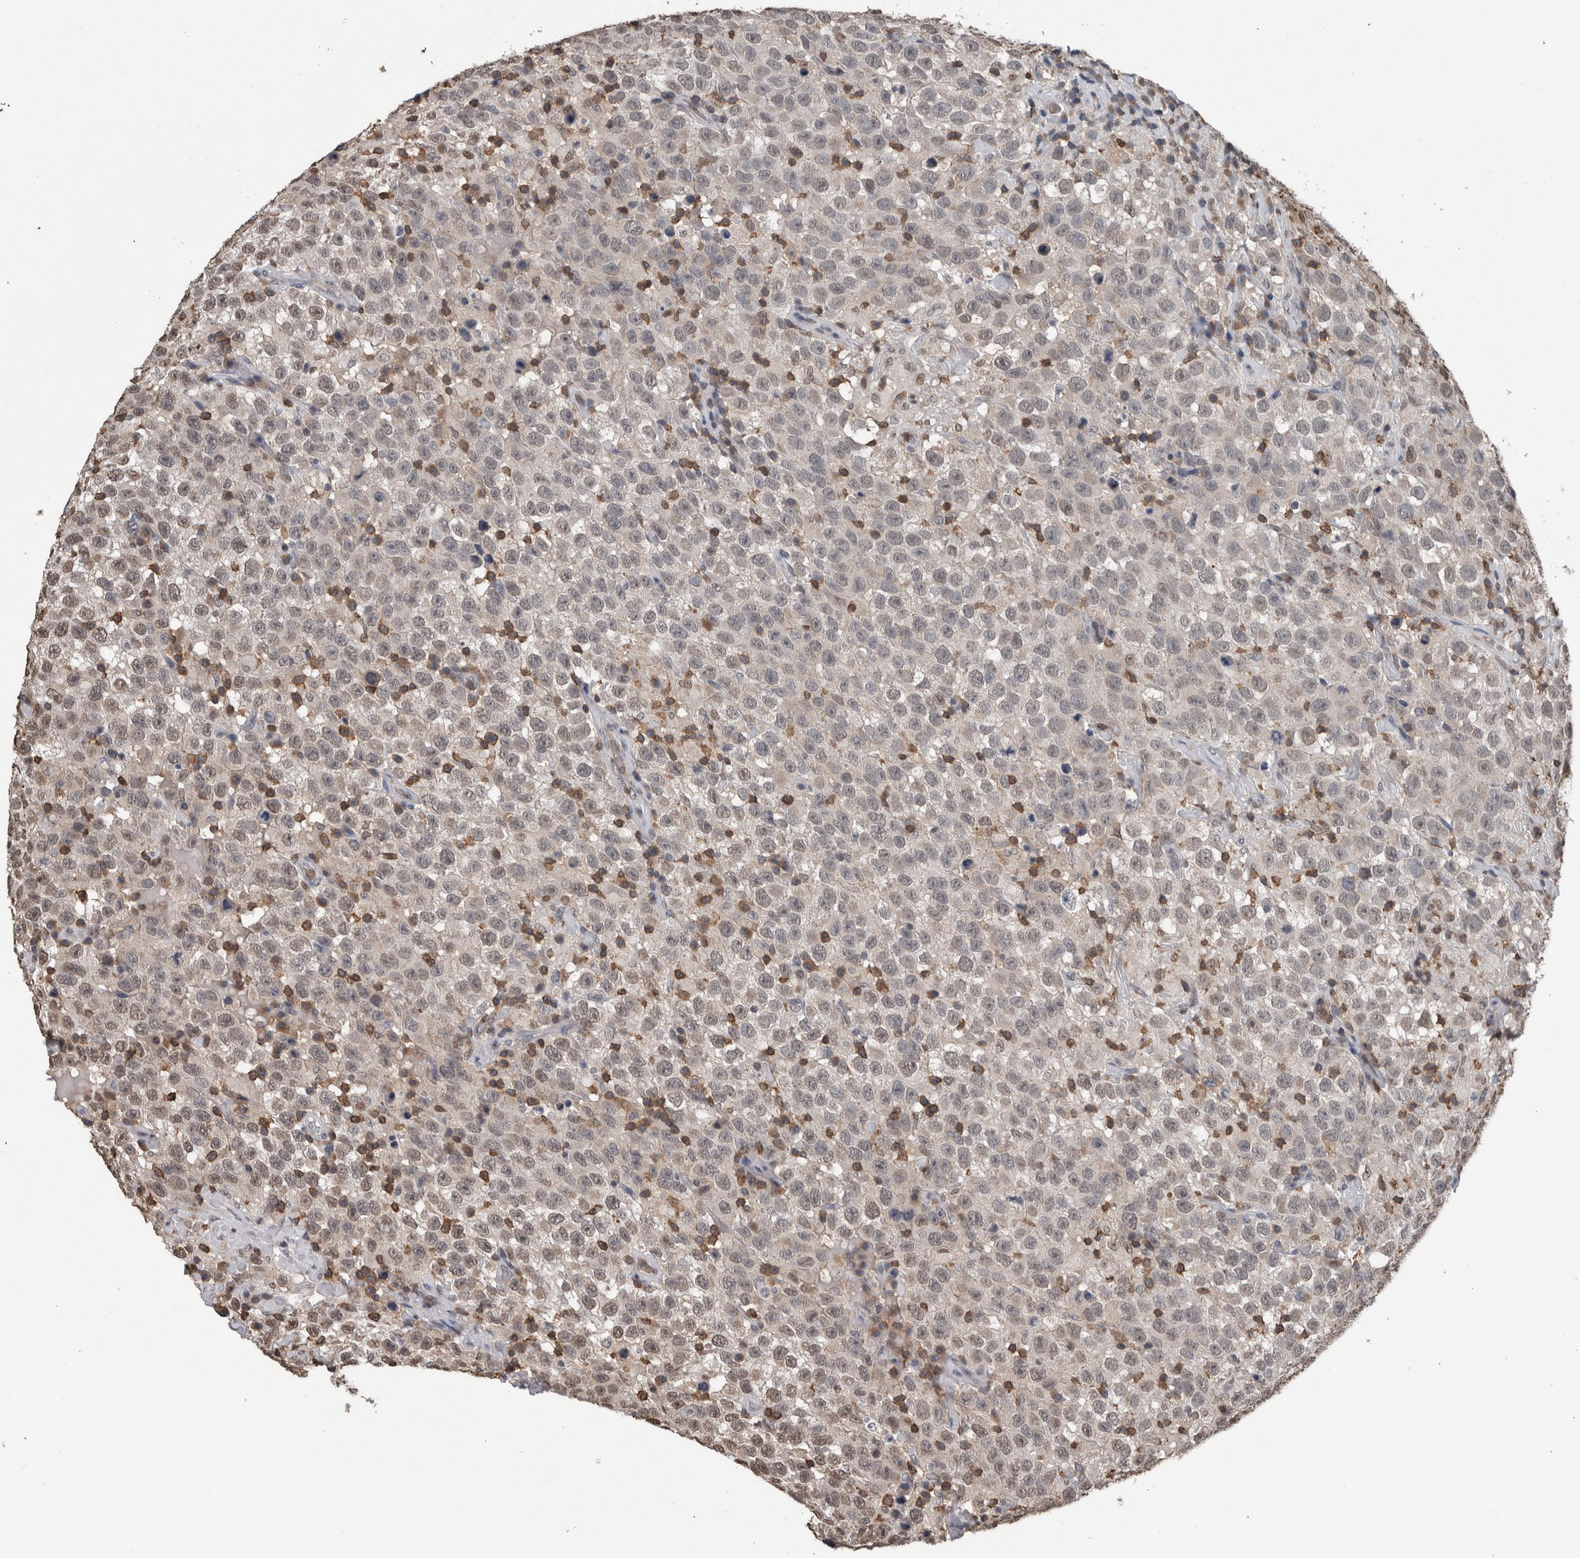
{"staining": {"intensity": "weak", "quantity": "25%-75%", "location": "nuclear"}, "tissue": "testis cancer", "cell_type": "Tumor cells", "image_type": "cancer", "snomed": [{"axis": "morphology", "description": "Seminoma, NOS"}, {"axis": "topography", "description": "Testis"}], "caption": "This histopathology image exhibits immunohistochemistry (IHC) staining of human testis cancer, with low weak nuclear expression in about 25%-75% of tumor cells.", "gene": "MAFF", "patient": {"sex": "male", "age": 41}}